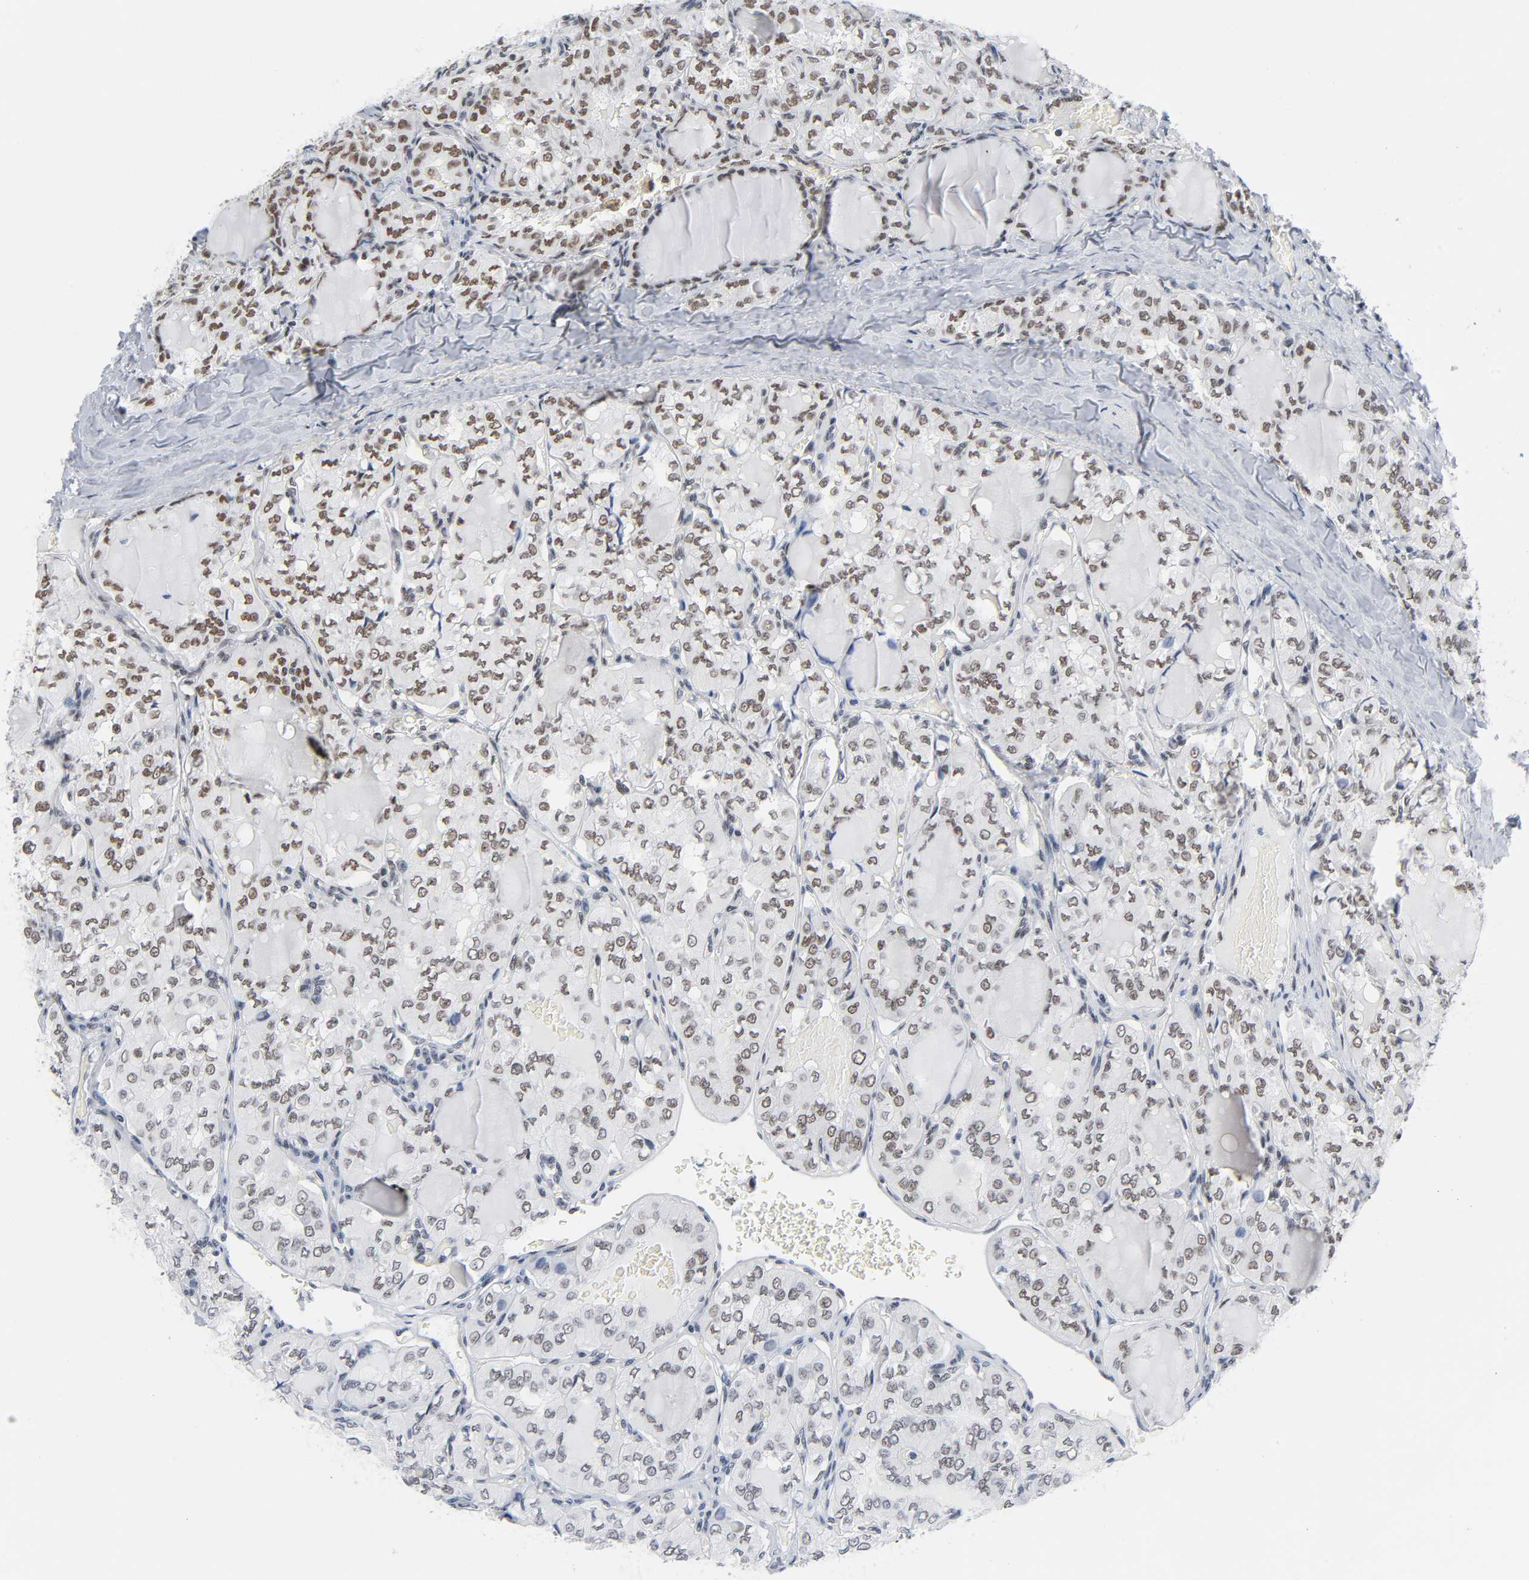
{"staining": {"intensity": "moderate", "quantity": ">75%", "location": "nuclear"}, "tissue": "thyroid cancer", "cell_type": "Tumor cells", "image_type": "cancer", "snomed": [{"axis": "morphology", "description": "Papillary adenocarcinoma, NOS"}, {"axis": "topography", "description": "Thyroid gland"}], "caption": "A brown stain shows moderate nuclear staining of a protein in human thyroid cancer (papillary adenocarcinoma) tumor cells. (DAB (3,3'-diaminobenzidine) = brown stain, brightfield microscopy at high magnification).", "gene": "CSTF2", "patient": {"sex": "male", "age": 20}}